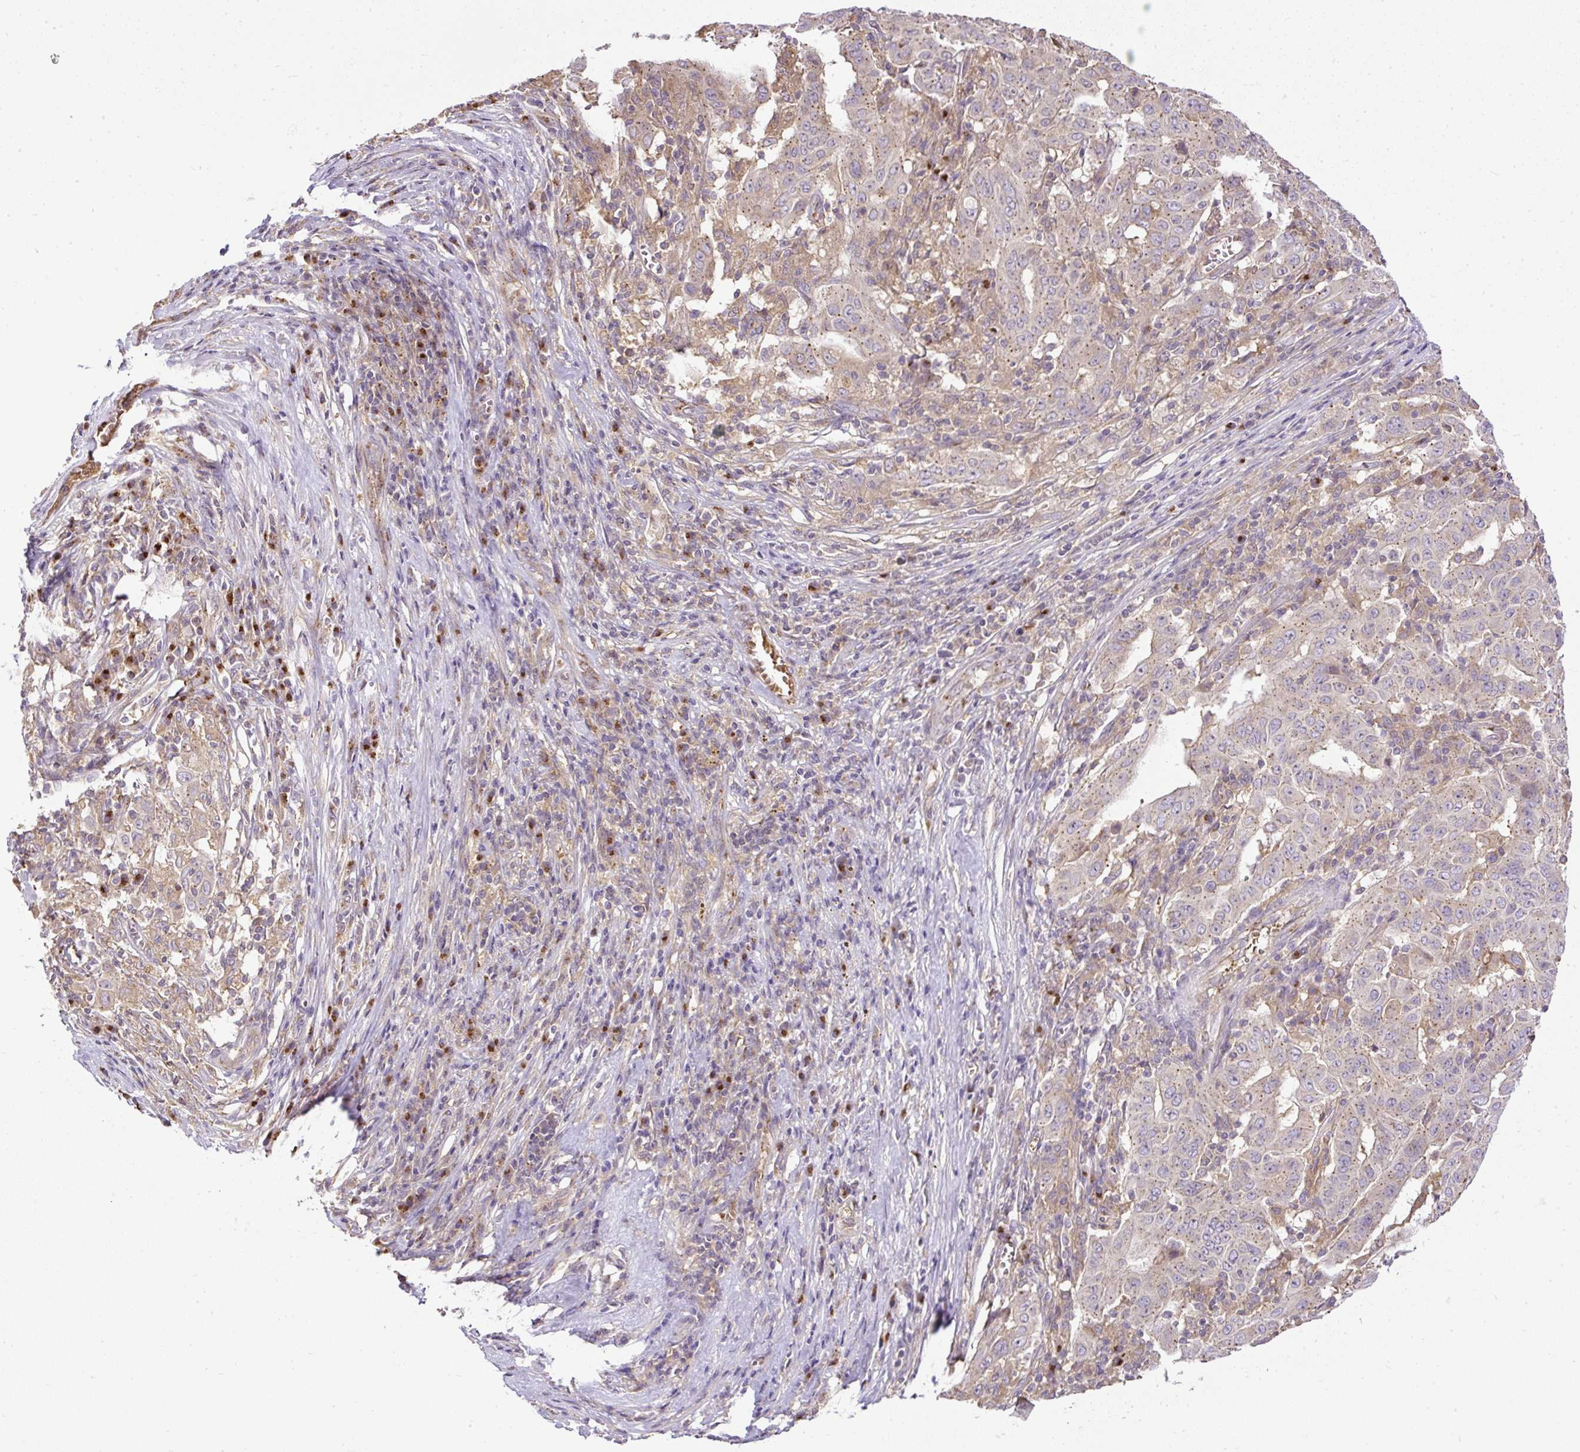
{"staining": {"intensity": "weak", "quantity": "<25%", "location": "cytoplasmic/membranous"}, "tissue": "pancreatic cancer", "cell_type": "Tumor cells", "image_type": "cancer", "snomed": [{"axis": "morphology", "description": "Adenocarcinoma, NOS"}, {"axis": "topography", "description": "Pancreas"}], "caption": "High power microscopy image of an immunohistochemistry micrograph of pancreatic adenocarcinoma, revealing no significant positivity in tumor cells.", "gene": "SMC4", "patient": {"sex": "male", "age": 63}}